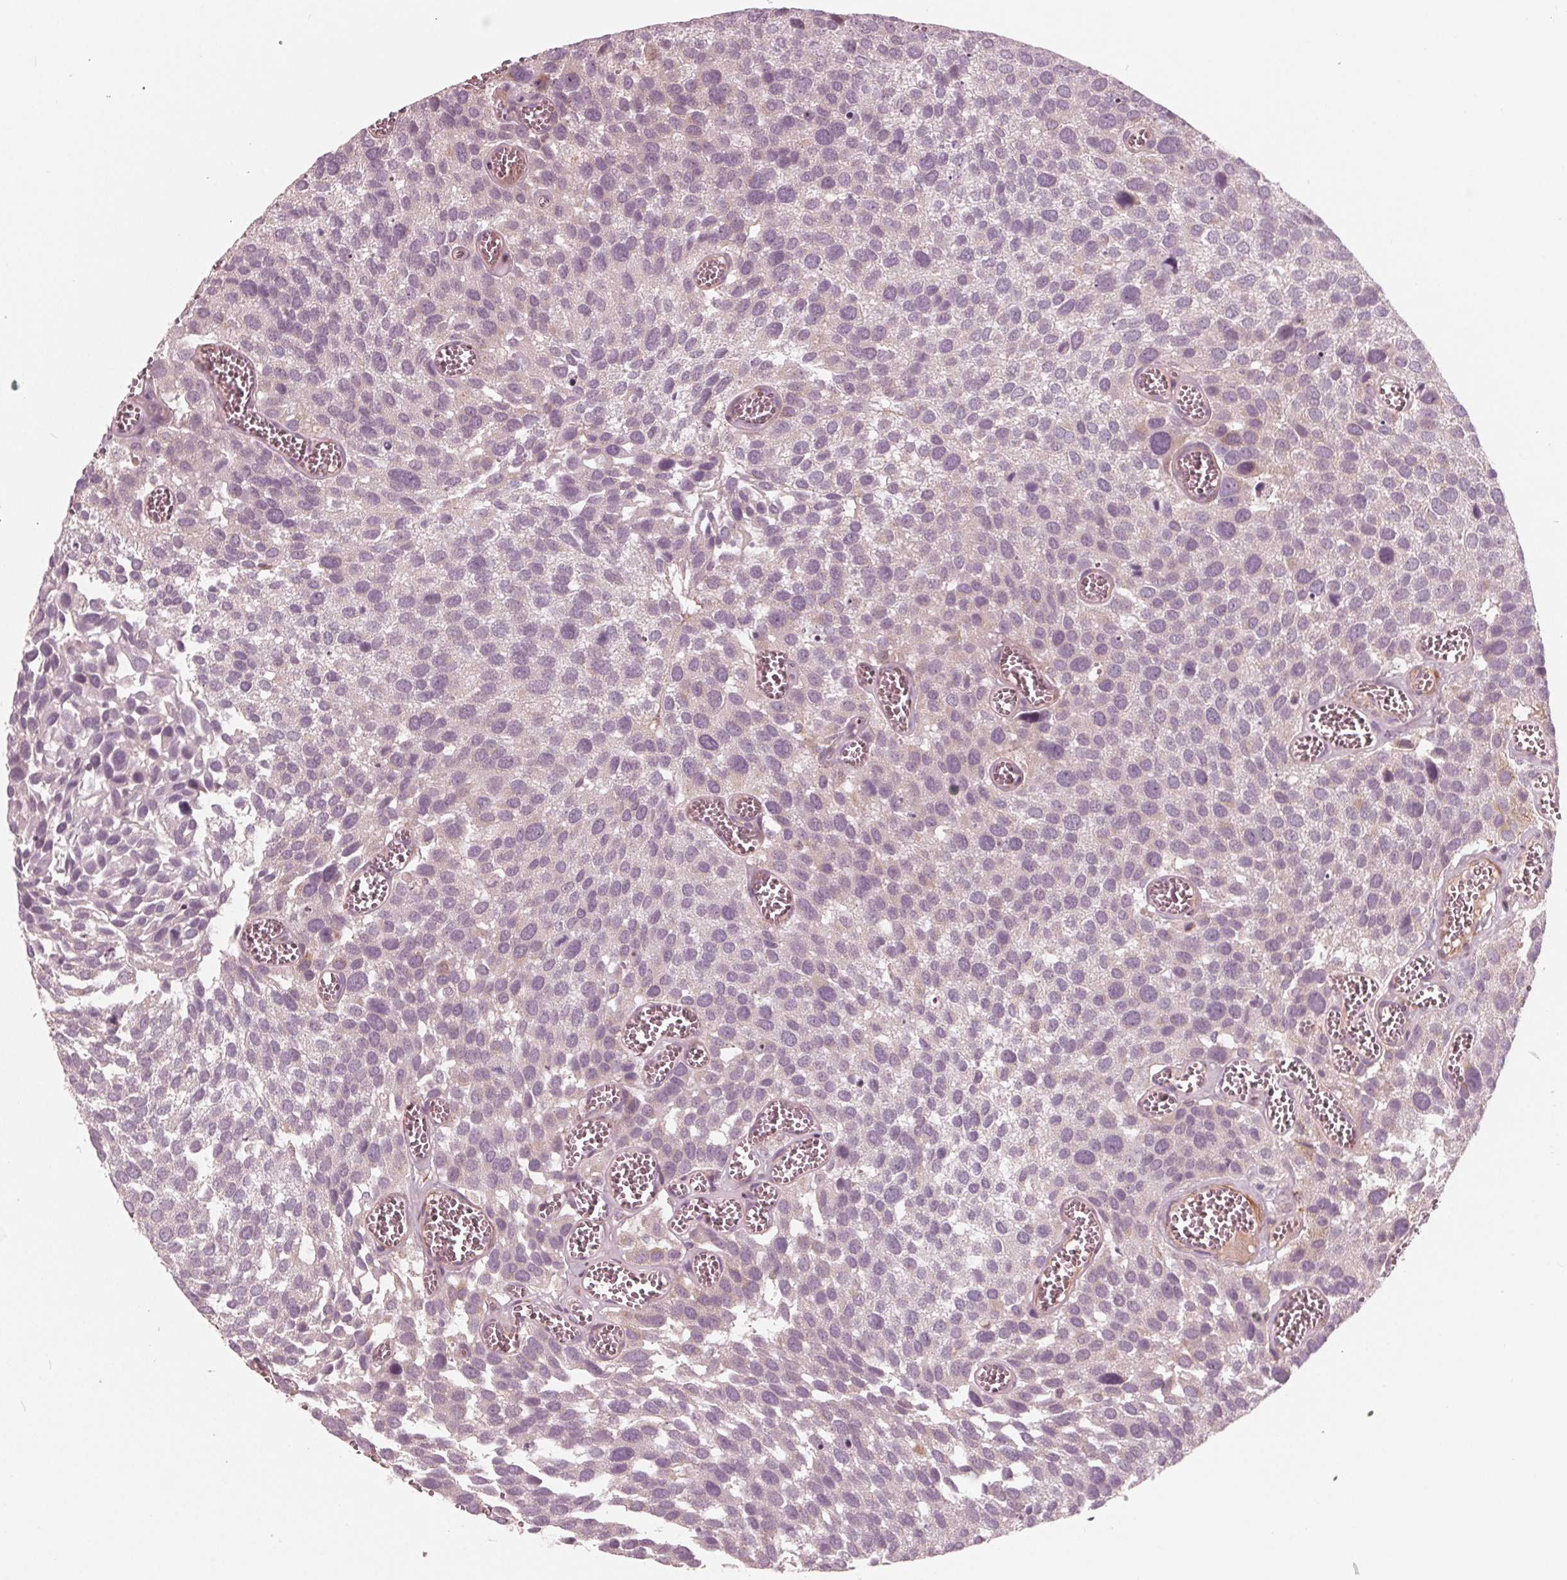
{"staining": {"intensity": "negative", "quantity": "none", "location": "none"}, "tissue": "urothelial cancer", "cell_type": "Tumor cells", "image_type": "cancer", "snomed": [{"axis": "morphology", "description": "Urothelial carcinoma, Low grade"}, {"axis": "topography", "description": "Urinary bladder"}], "caption": "Tumor cells are negative for protein expression in human urothelial cancer.", "gene": "DCAF4L2", "patient": {"sex": "female", "age": 69}}